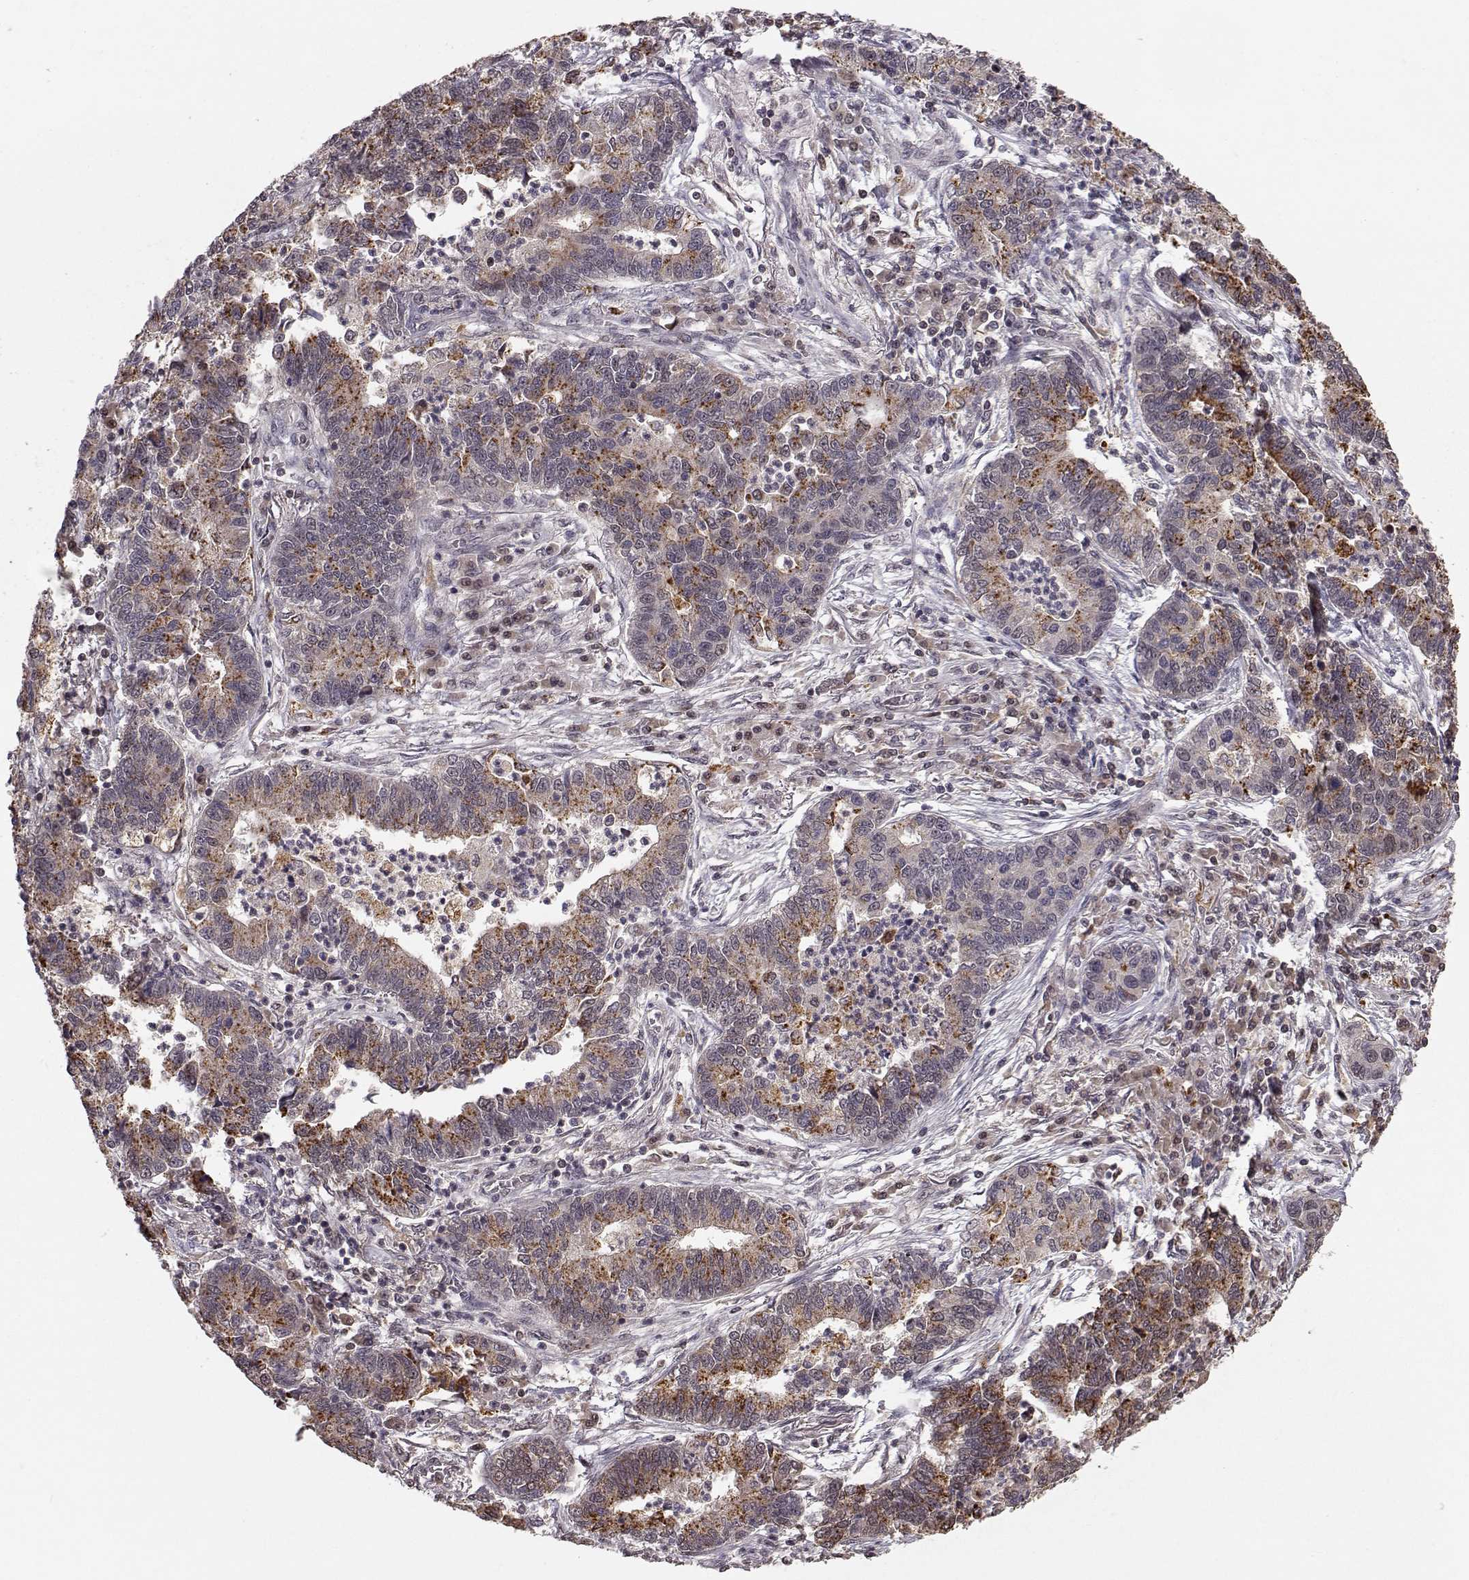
{"staining": {"intensity": "strong", "quantity": "<25%", "location": "cytoplasmic/membranous"}, "tissue": "lung cancer", "cell_type": "Tumor cells", "image_type": "cancer", "snomed": [{"axis": "morphology", "description": "Adenocarcinoma, NOS"}, {"axis": "topography", "description": "Lung"}], "caption": "Protein analysis of lung cancer tissue shows strong cytoplasmic/membranous staining in about <25% of tumor cells. (IHC, brightfield microscopy, high magnification).", "gene": "PLEKHG3", "patient": {"sex": "female", "age": 57}}